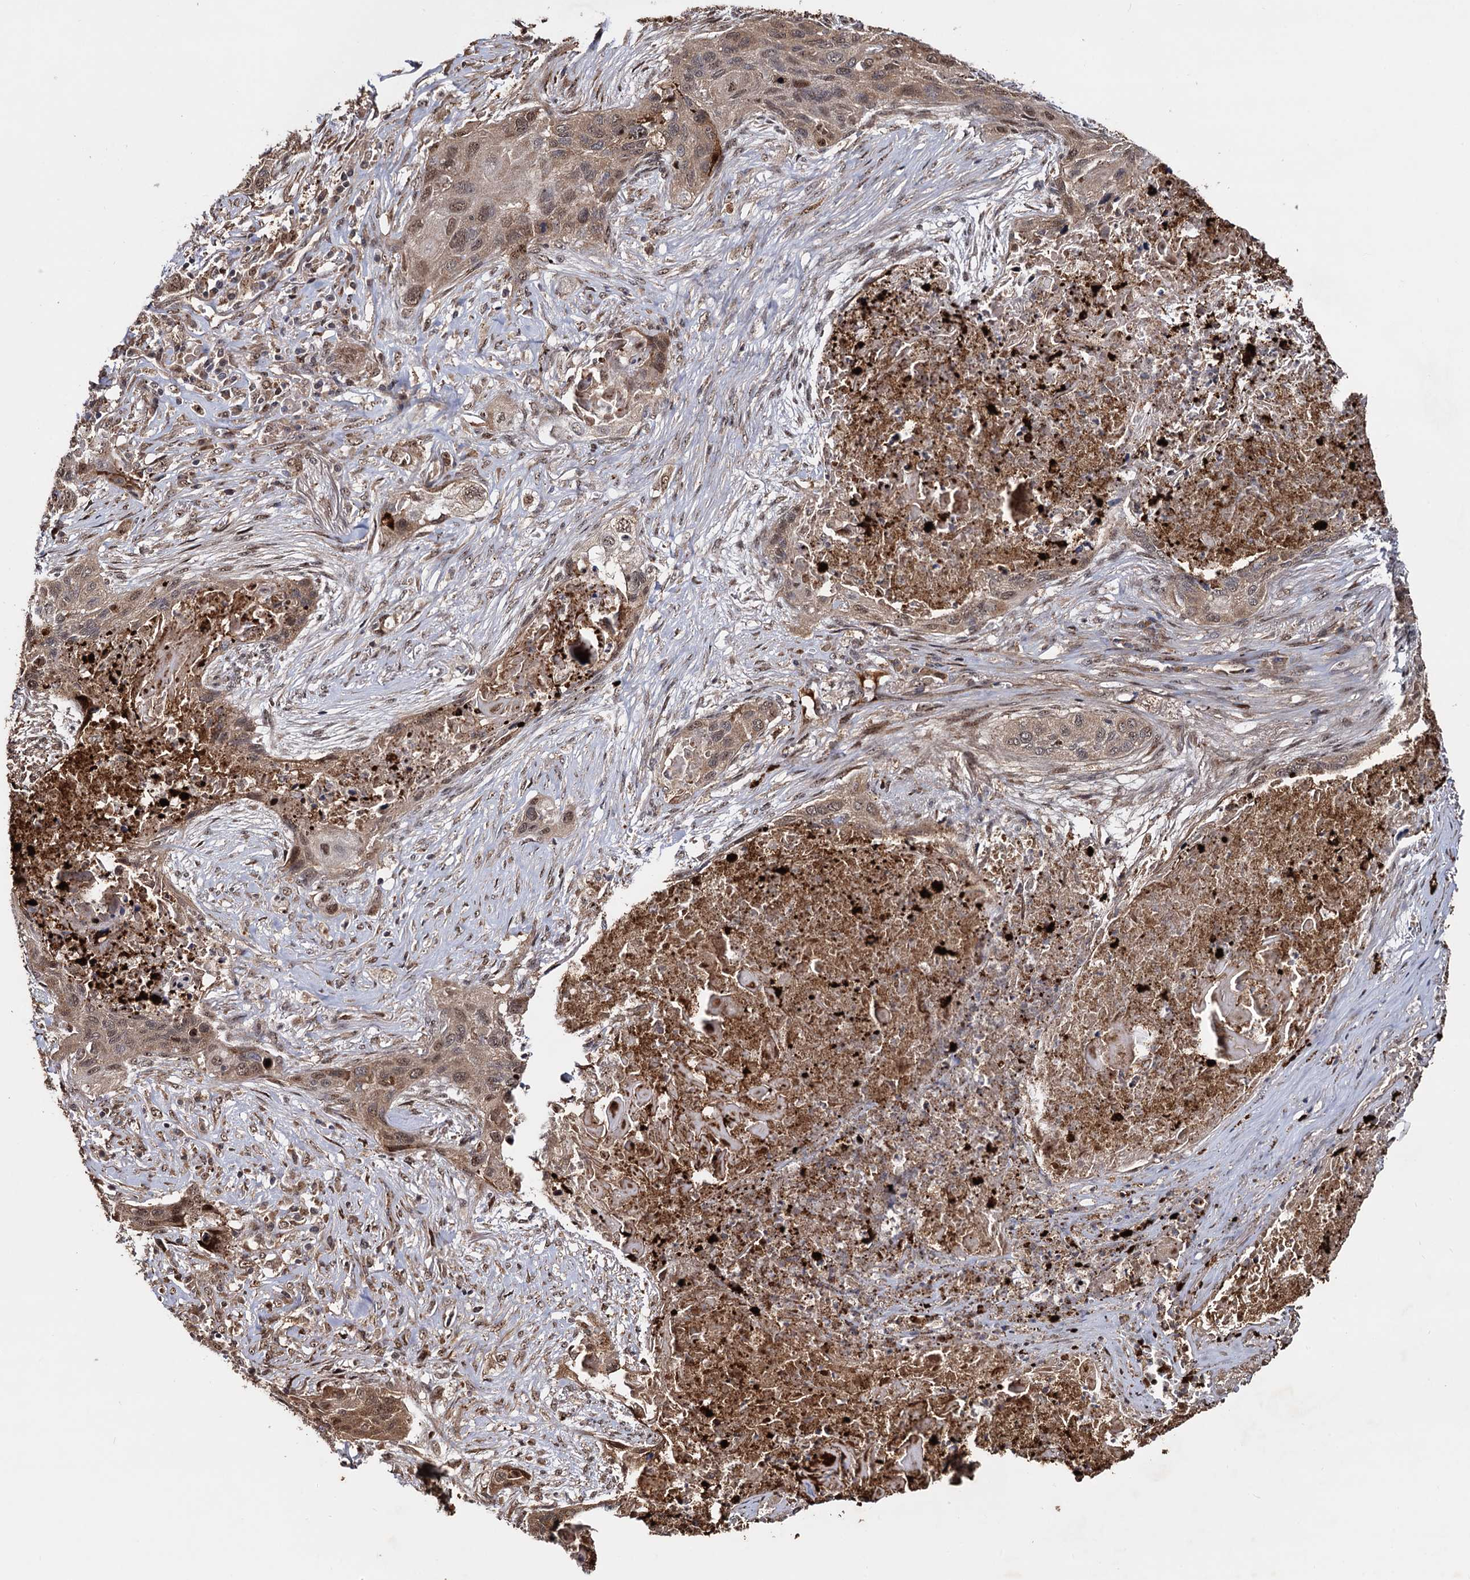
{"staining": {"intensity": "moderate", "quantity": ">75%", "location": "cytoplasmic/membranous,nuclear"}, "tissue": "lung cancer", "cell_type": "Tumor cells", "image_type": "cancer", "snomed": [{"axis": "morphology", "description": "Squamous cell carcinoma, NOS"}, {"axis": "topography", "description": "Lung"}], "caption": "This is an image of immunohistochemistry (IHC) staining of squamous cell carcinoma (lung), which shows moderate expression in the cytoplasmic/membranous and nuclear of tumor cells.", "gene": "PIGB", "patient": {"sex": "female", "age": 63}}